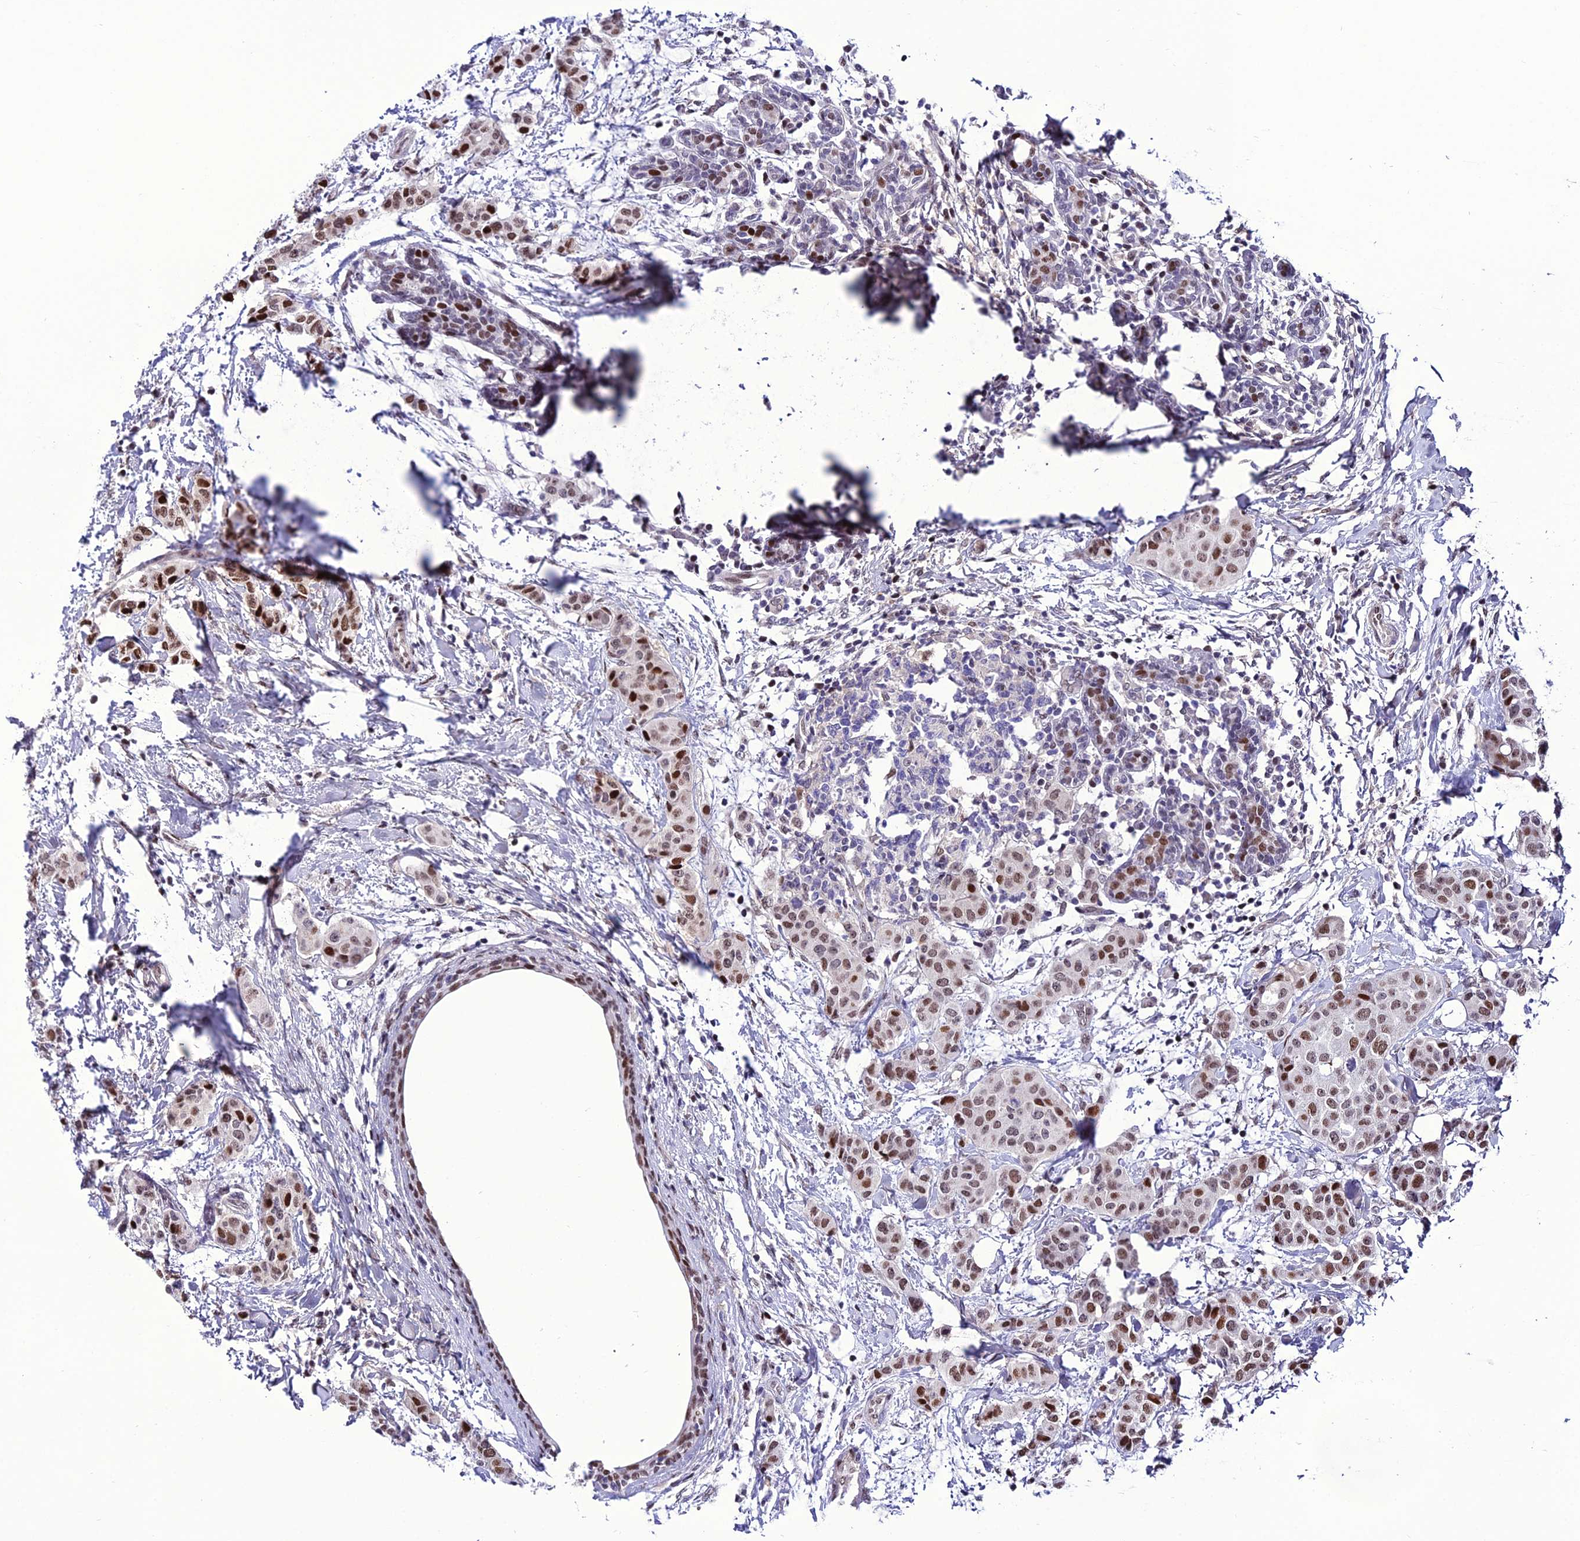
{"staining": {"intensity": "moderate", "quantity": ">75%", "location": "nuclear"}, "tissue": "breast cancer", "cell_type": "Tumor cells", "image_type": "cancer", "snomed": [{"axis": "morphology", "description": "Duct carcinoma"}, {"axis": "topography", "description": "Breast"}], "caption": "Moderate nuclear expression for a protein is appreciated in about >75% of tumor cells of invasive ductal carcinoma (breast) using IHC.", "gene": "ZNF707", "patient": {"sex": "female", "age": 40}}